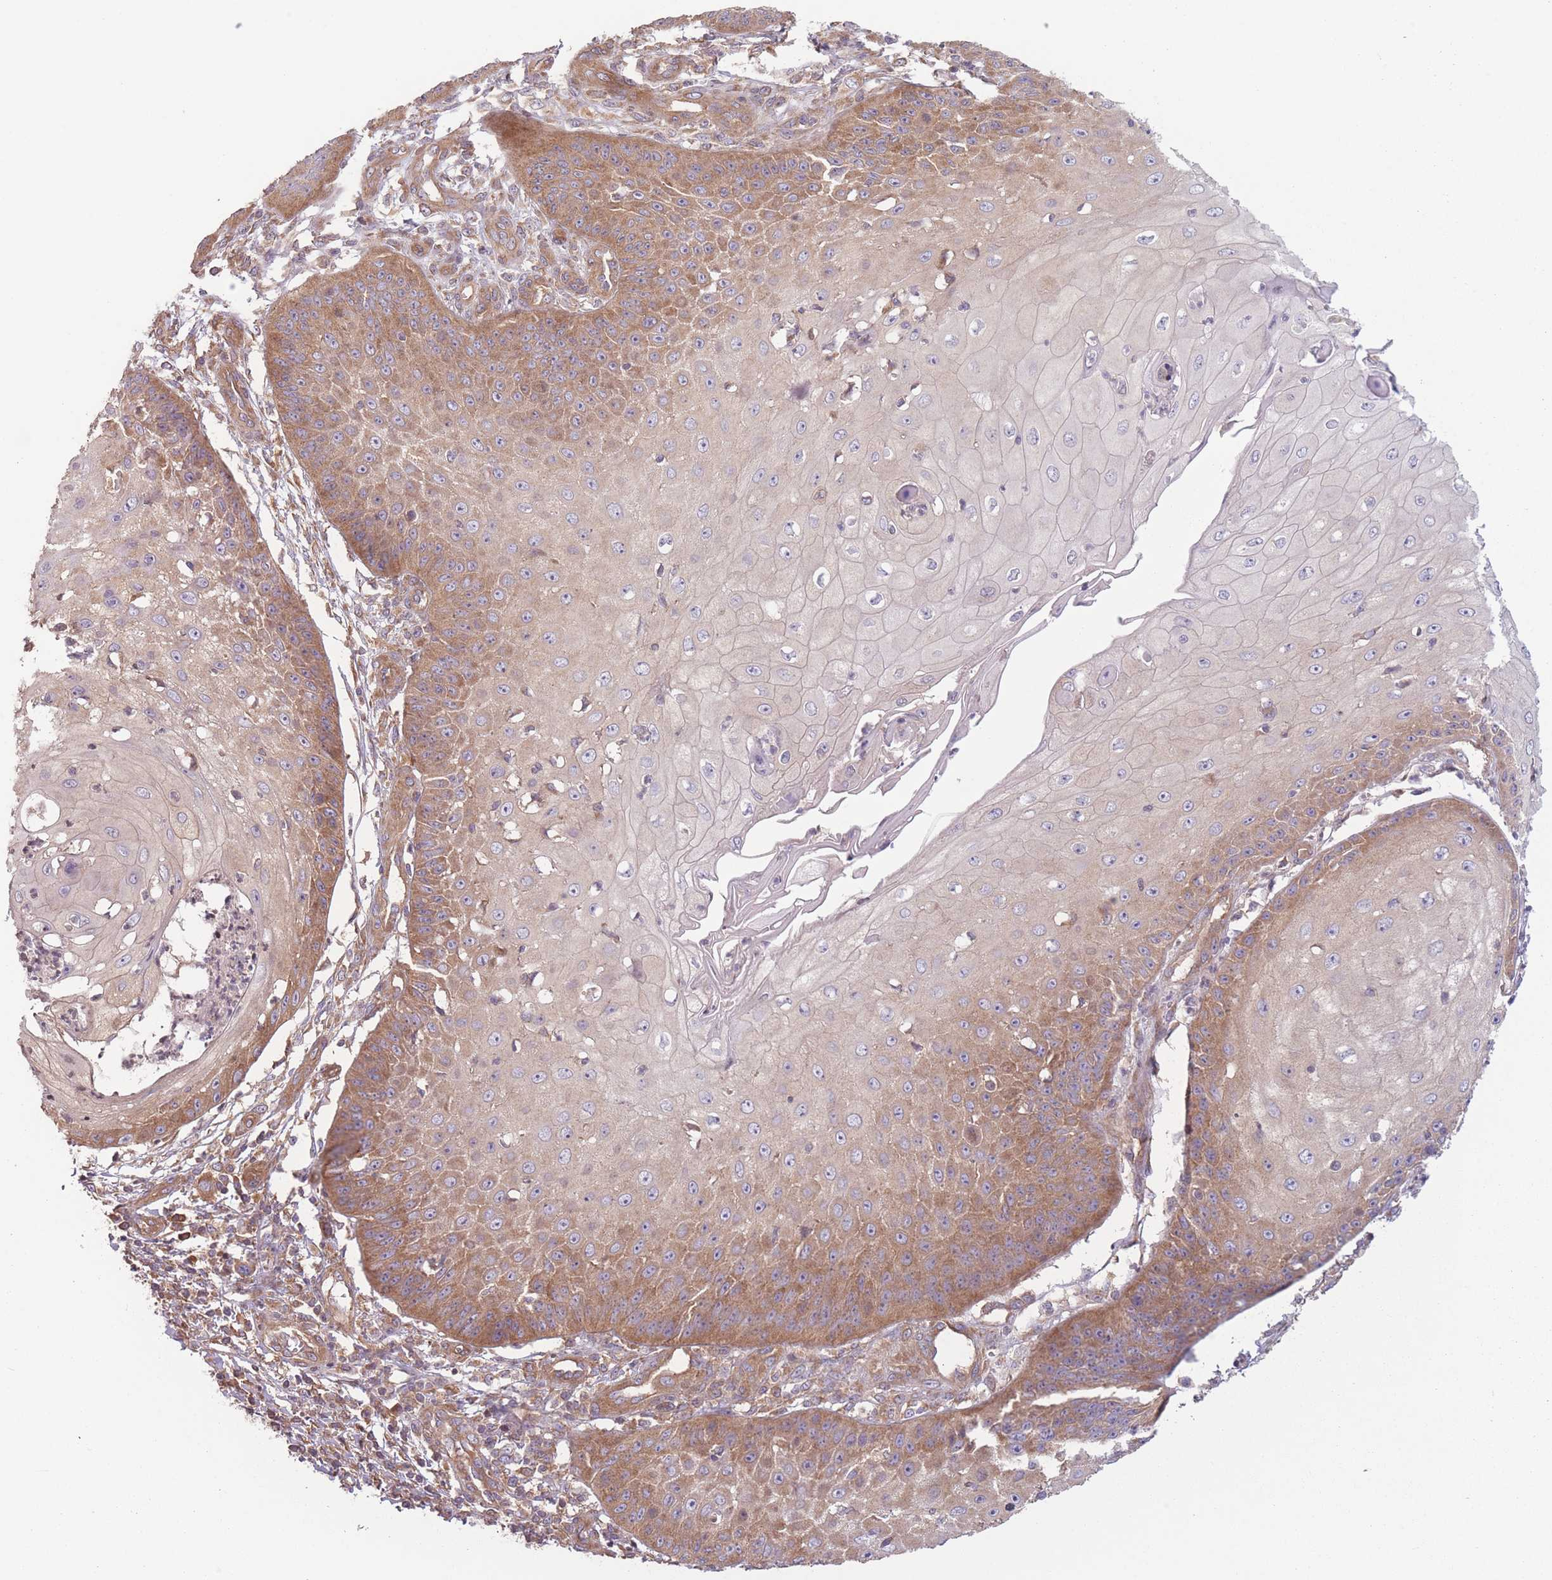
{"staining": {"intensity": "moderate", "quantity": "25%-75%", "location": "cytoplasmic/membranous"}, "tissue": "skin cancer", "cell_type": "Tumor cells", "image_type": "cancer", "snomed": [{"axis": "morphology", "description": "Squamous cell carcinoma, NOS"}, {"axis": "topography", "description": "Skin"}], "caption": "The micrograph shows immunohistochemical staining of squamous cell carcinoma (skin). There is moderate cytoplasmic/membranous staining is seen in approximately 25%-75% of tumor cells.", "gene": "WASHC2A", "patient": {"sex": "male", "age": 70}}